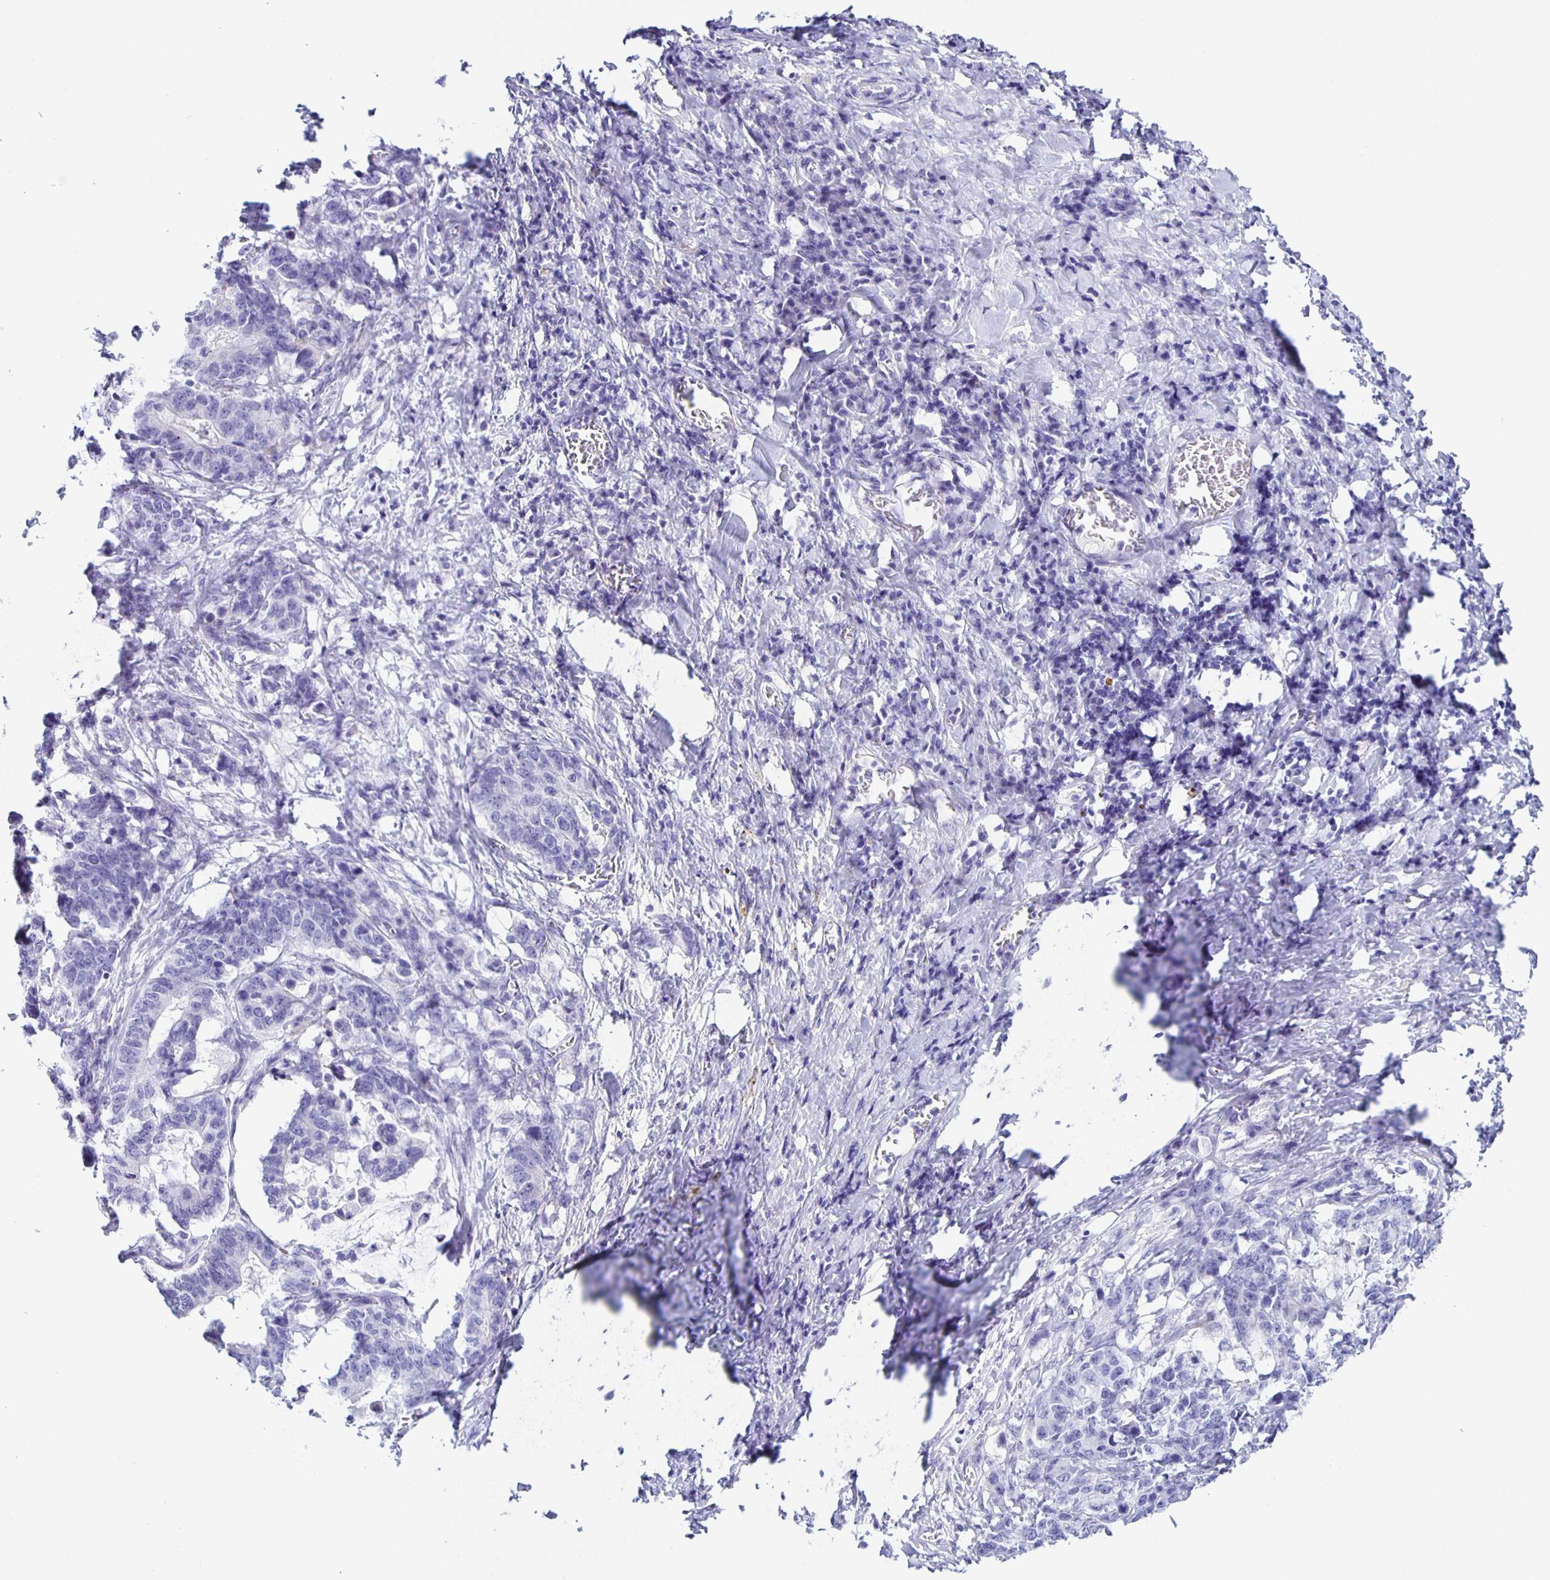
{"staining": {"intensity": "negative", "quantity": "none", "location": "none"}, "tissue": "stomach cancer", "cell_type": "Tumor cells", "image_type": "cancer", "snomed": [{"axis": "morphology", "description": "Normal tissue, NOS"}, {"axis": "morphology", "description": "Adenocarcinoma, NOS"}, {"axis": "topography", "description": "Stomach"}], "caption": "Protein analysis of stomach cancer (adenocarcinoma) displays no significant expression in tumor cells. (DAB (3,3'-diaminobenzidine) immunohistochemistry, high magnification).", "gene": "AQP6", "patient": {"sex": "female", "age": 64}}